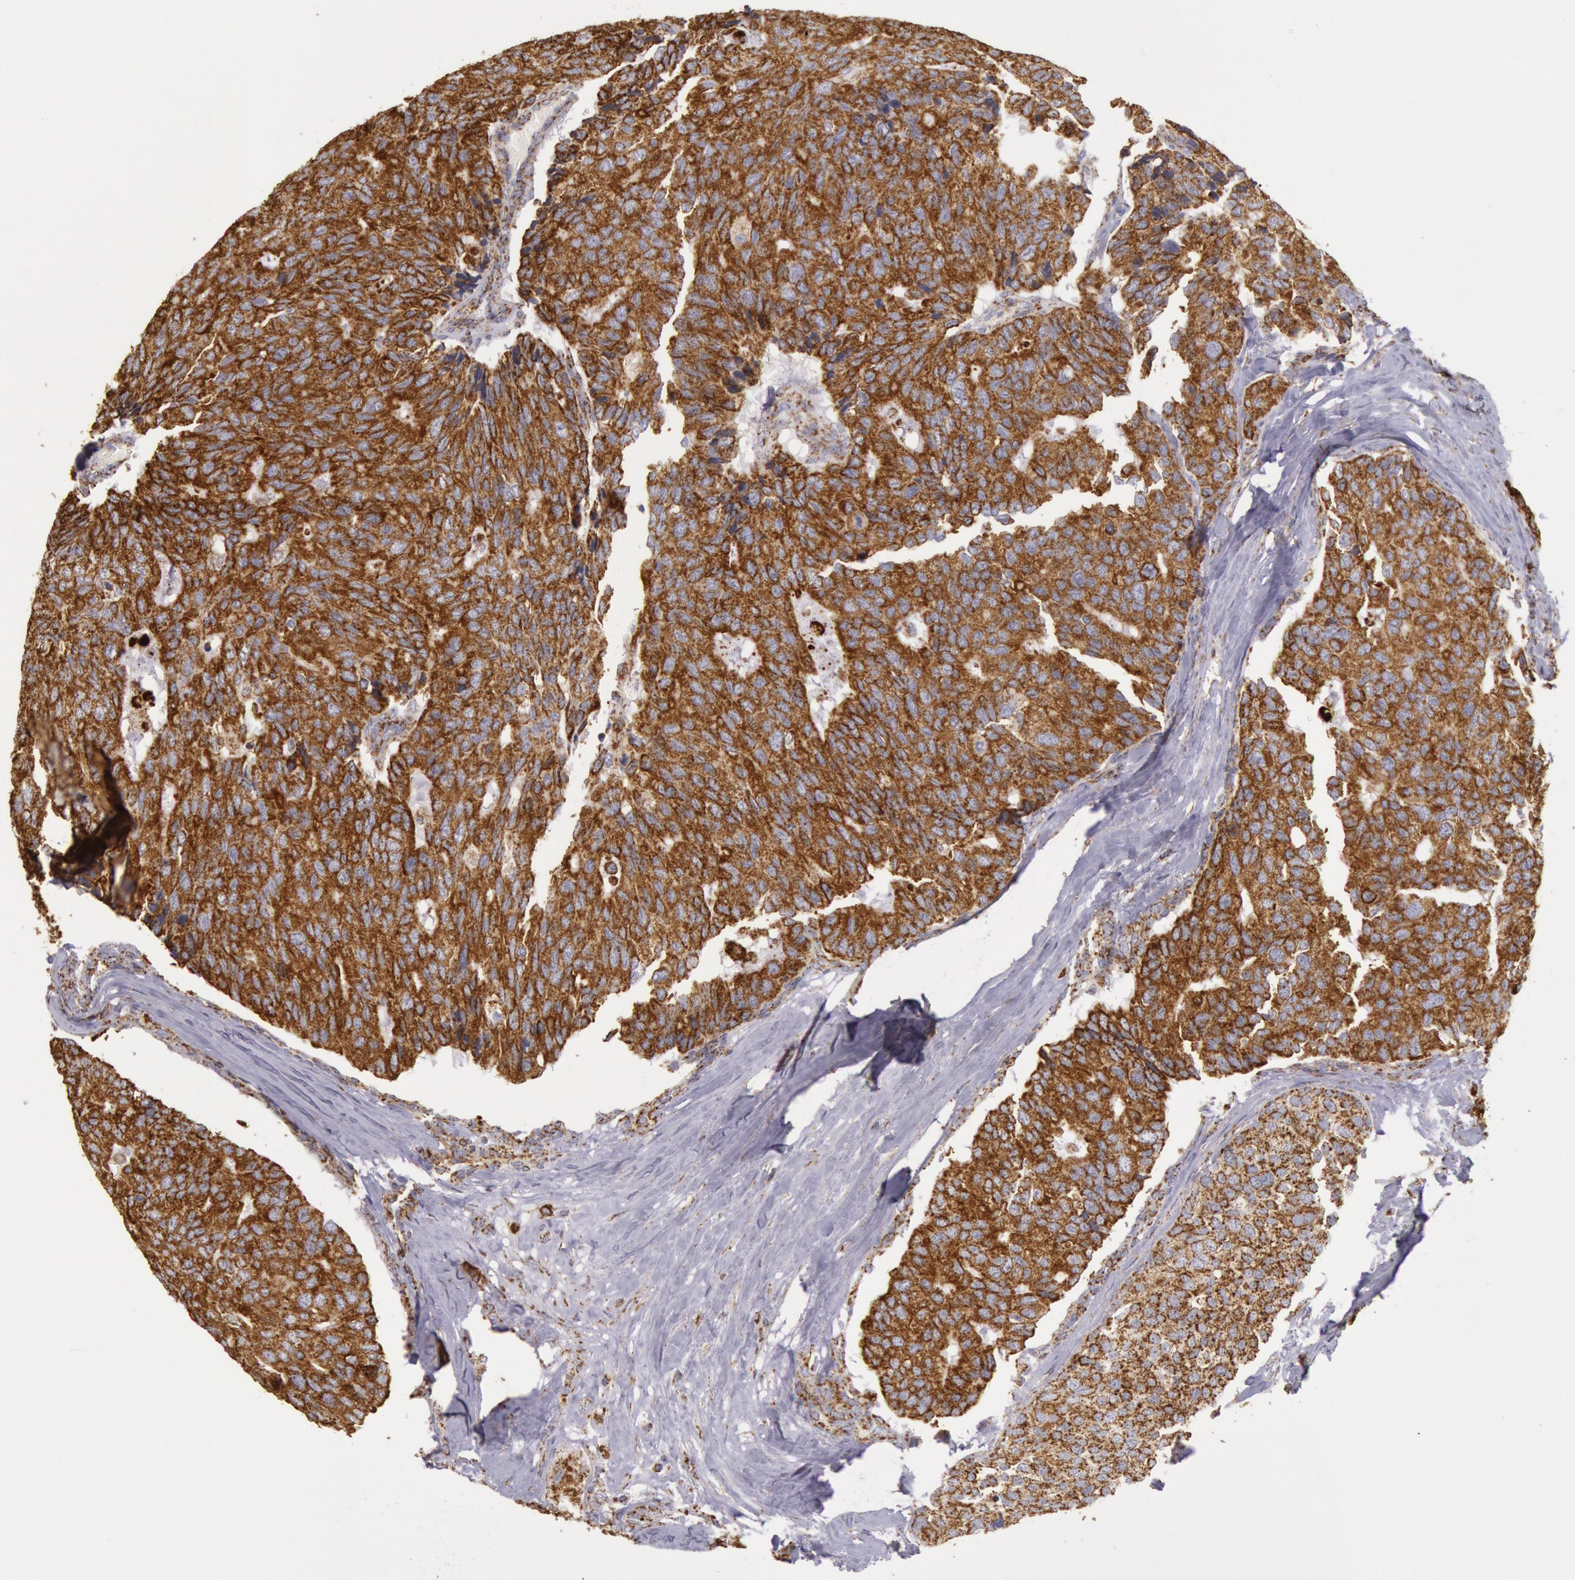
{"staining": {"intensity": "strong", "quantity": ">75%", "location": "cytoplasmic/membranous"}, "tissue": "breast cancer", "cell_type": "Tumor cells", "image_type": "cancer", "snomed": [{"axis": "morphology", "description": "Duct carcinoma"}, {"axis": "topography", "description": "Breast"}], "caption": "IHC of human invasive ductal carcinoma (breast) shows high levels of strong cytoplasmic/membranous positivity in approximately >75% of tumor cells.", "gene": "CYC1", "patient": {"sex": "female", "age": 69}}